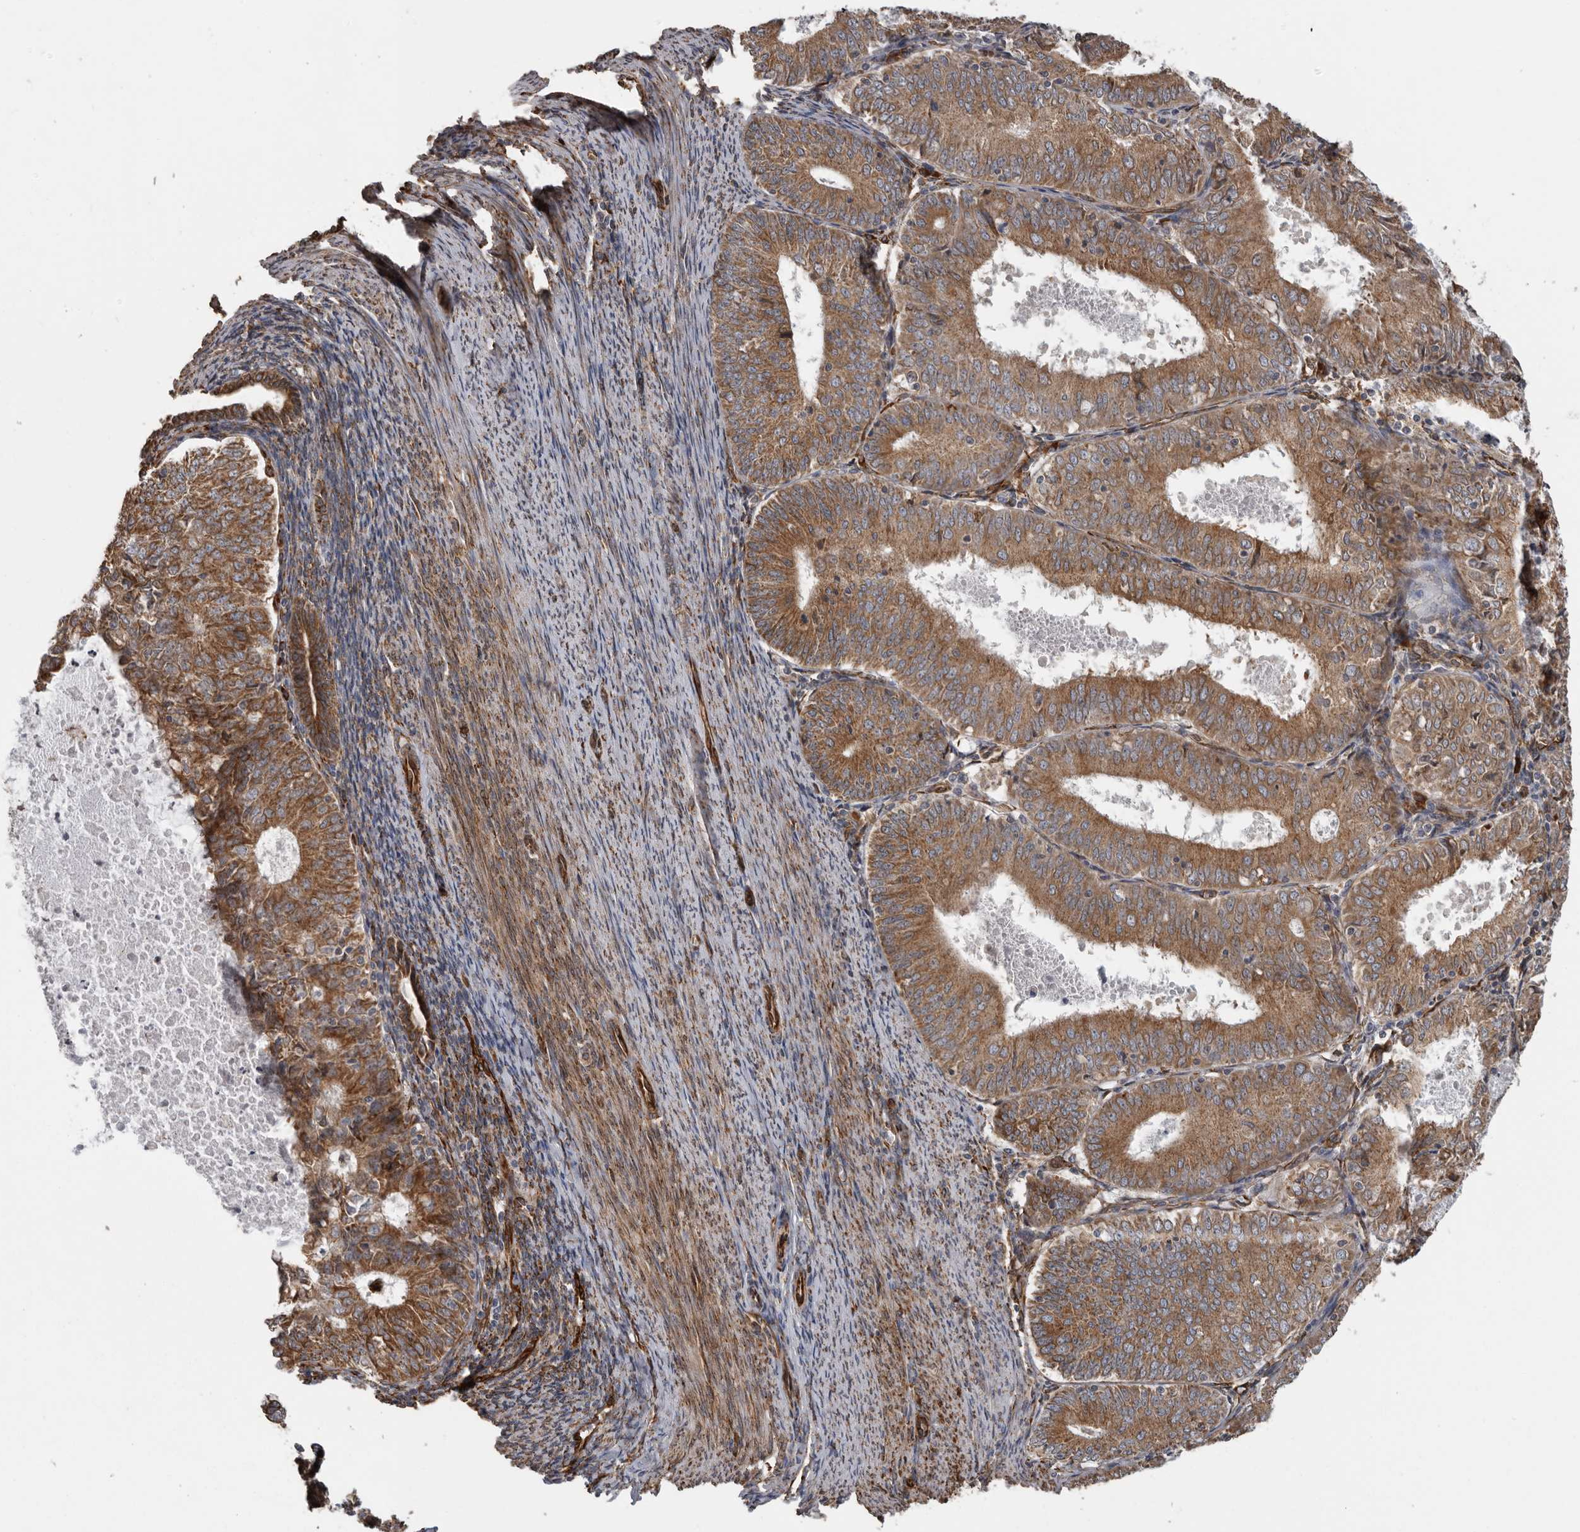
{"staining": {"intensity": "moderate", "quantity": ">75%", "location": "cytoplasmic/membranous"}, "tissue": "endometrial cancer", "cell_type": "Tumor cells", "image_type": "cancer", "snomed": [{"axis": "morphology", "description": "Adenocarcinoma, NOS"}, {"axis": "topography", "description": "Endometrium"}], "caption": "Brown immunohistochemical staining in endometrial cancer reveals moderate cytoplasmic/membranous expression in about >75% of tumor cells.", "gene": "CEP350", "patient": {"sex": "female", "age": 57}}